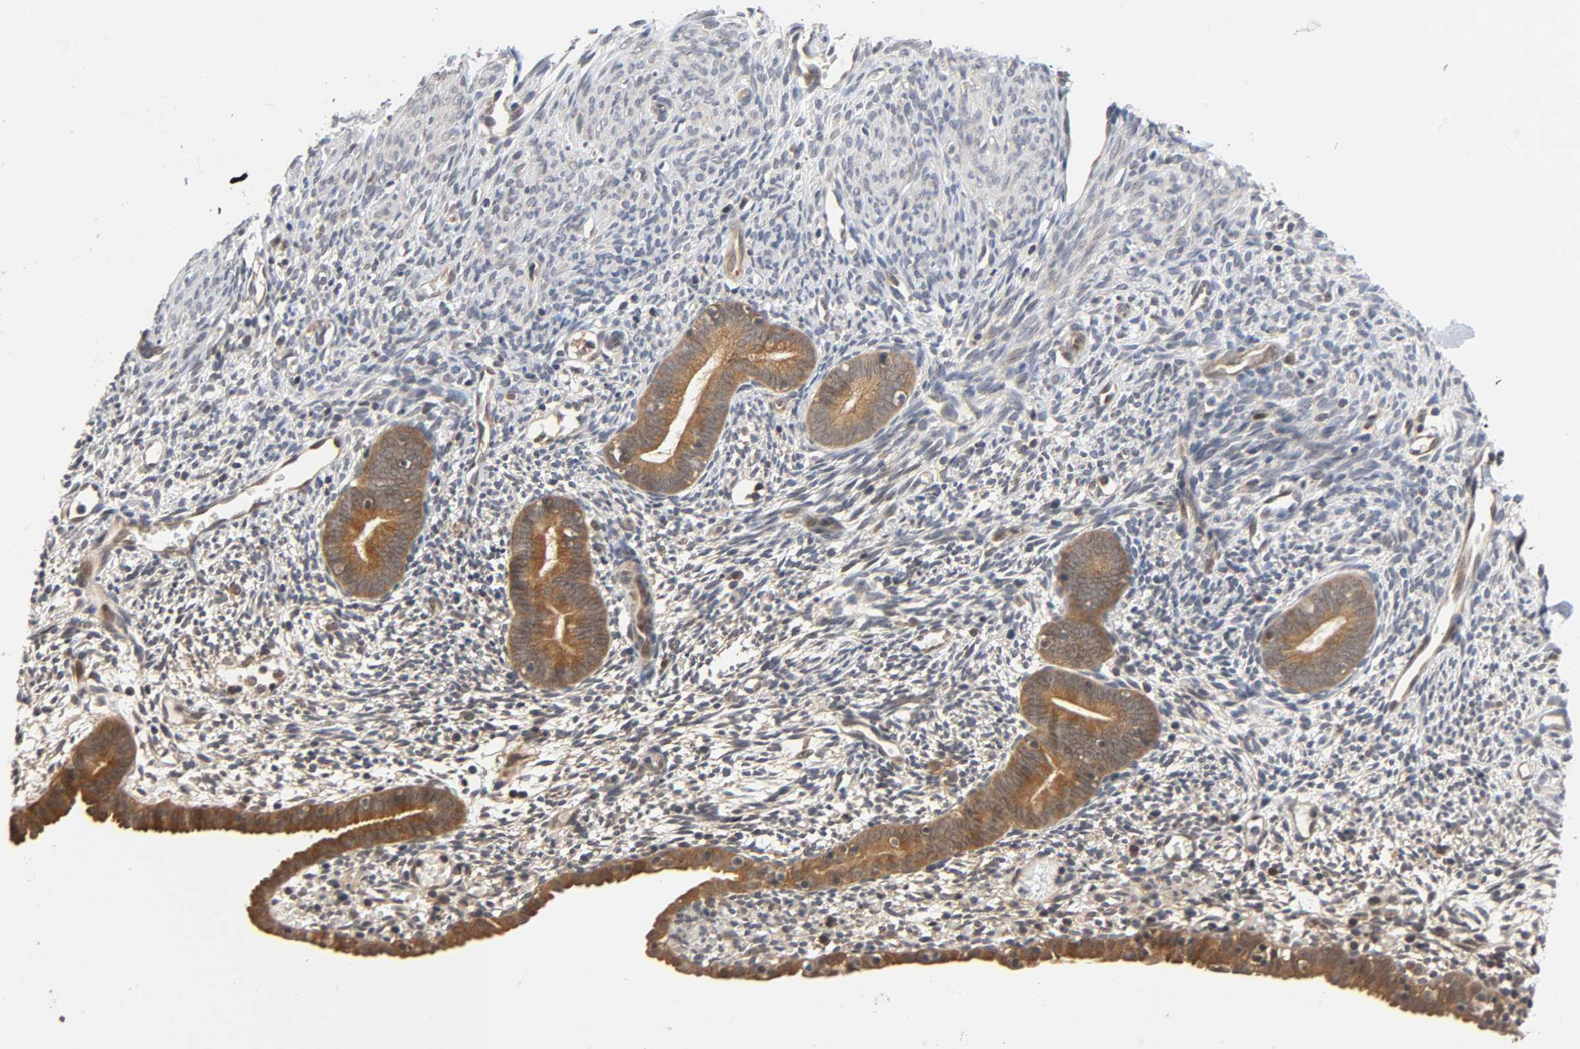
{"staining": {"intensity": "weak", "quantity": "25%-75%", "location": "cytoplasmic/membranous"}, "tissue": "endometrium", "cell_type": "Cells in endometrial stroma", "image_type": "normal", "snomed": [{"axis": "morphology", "description": "Normal tissue, NOS"}, {"axis": "morphology", "description": "Atrophy, NOS"}, {"axis": "topography", "description": "Uterus"}, {"axis": "topography", "description": "Endometrium"}], "caption": "Brown immunohistochemical staining in normal human endometrium displays weak cytoplasmic/membranous expression in approximately 25%-75% of cells in endometrial stroma.", "gene": "PRKAB1", "patient": {"sex": "female", "age": 68}}